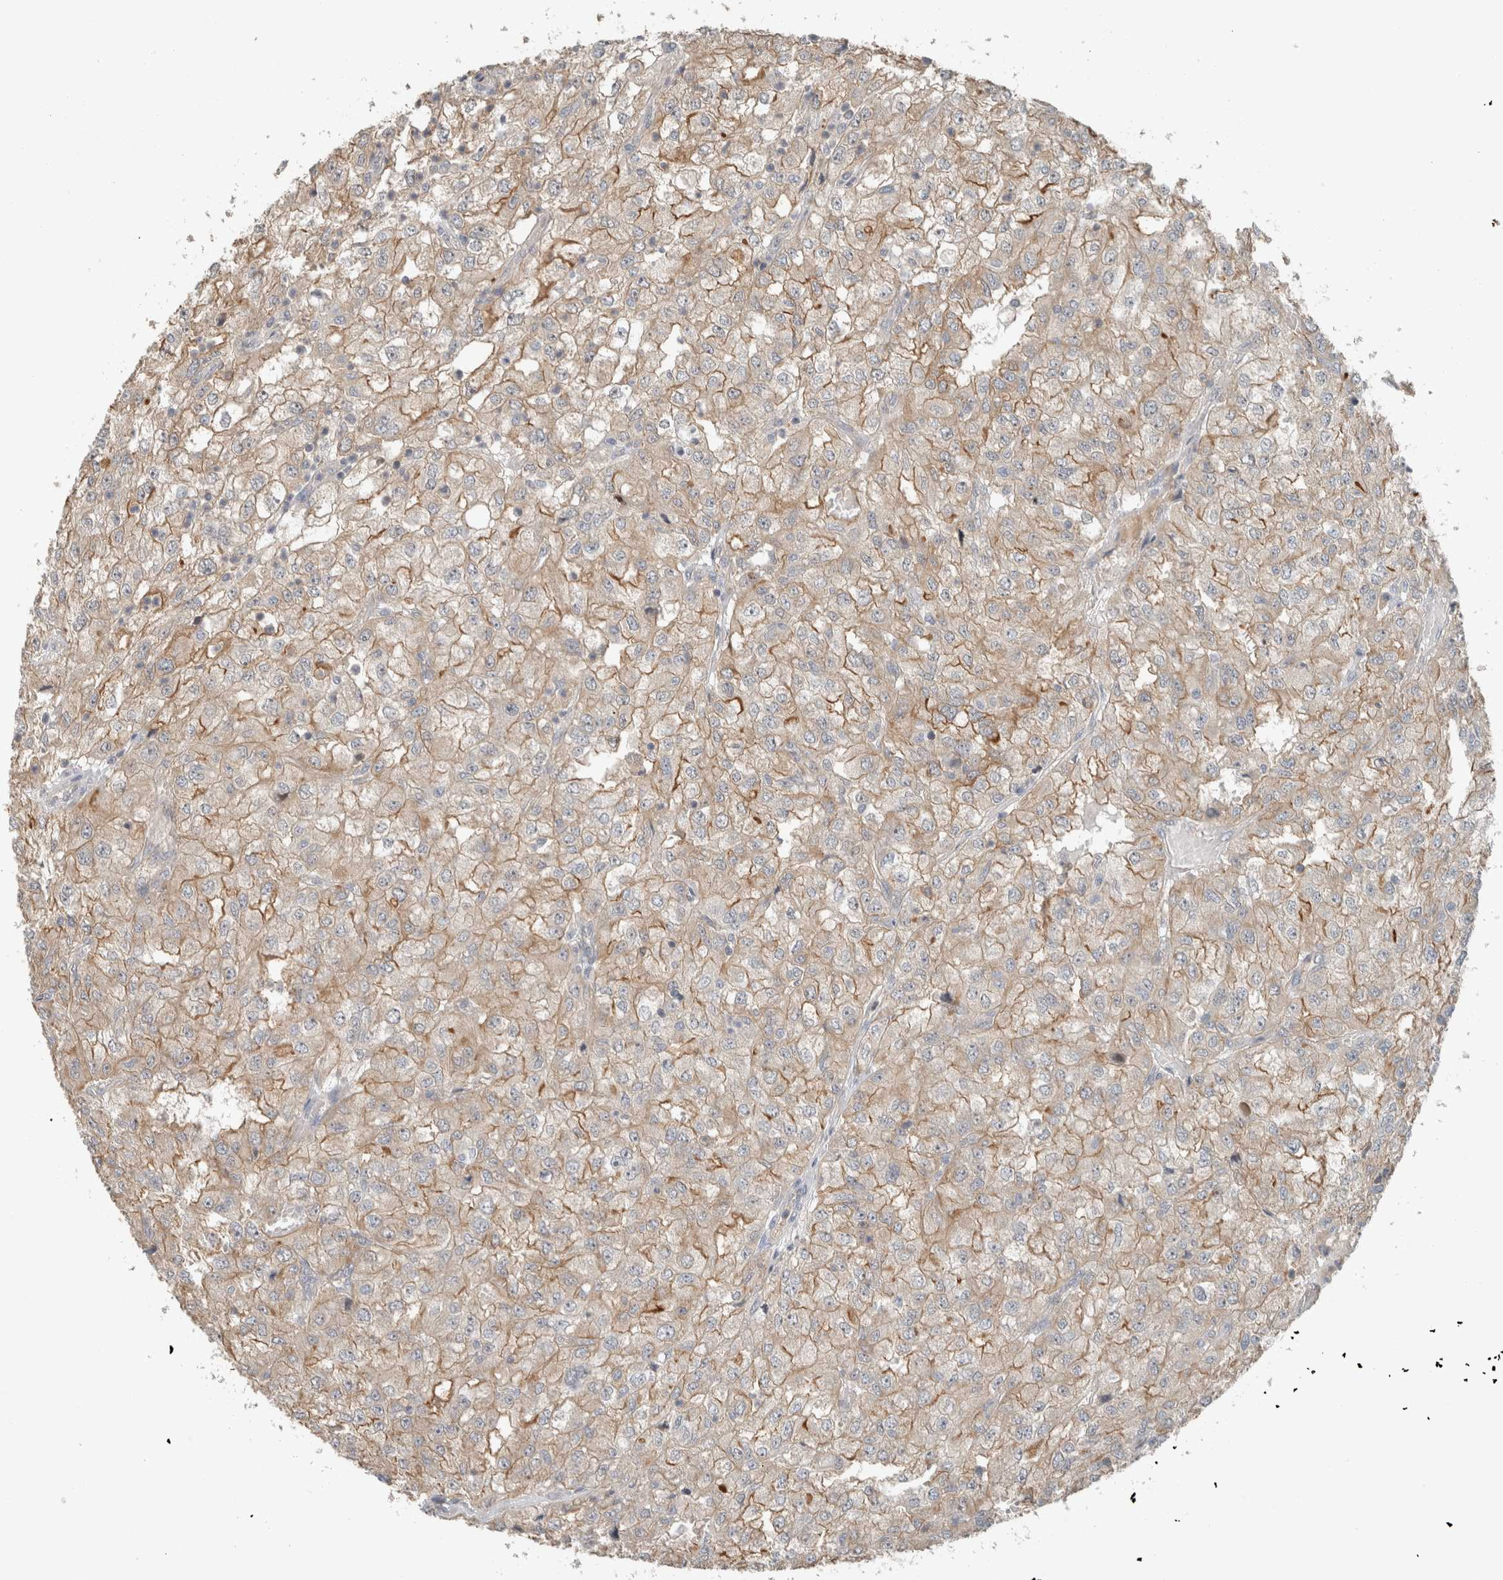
{"staining": {"intensity": "weak", "quantity": ">75%", "location": "cytoplasmic/membranous"}, "tissue": "renal cancer", "cell_type": "Tumor cells", "image_type": "cancer", "snomed": [{"axis": "morphology", "description": "Adenocarcinoma, NOS"}, {"axis": "topography", "description": "Kidney"}], "caption": "Immunohistochemistry (IHC) of renal cancer exhibits low levels of weak cytoplasmic/membranous staining in approximately >75% of tumor cells. (Stains: DAB in brown, nuclei in blue, Microscopy: brightfield microscopy at high magnification).", "gene": "ERCC6L2", "patient": {"sex": "female", "age": 54}}